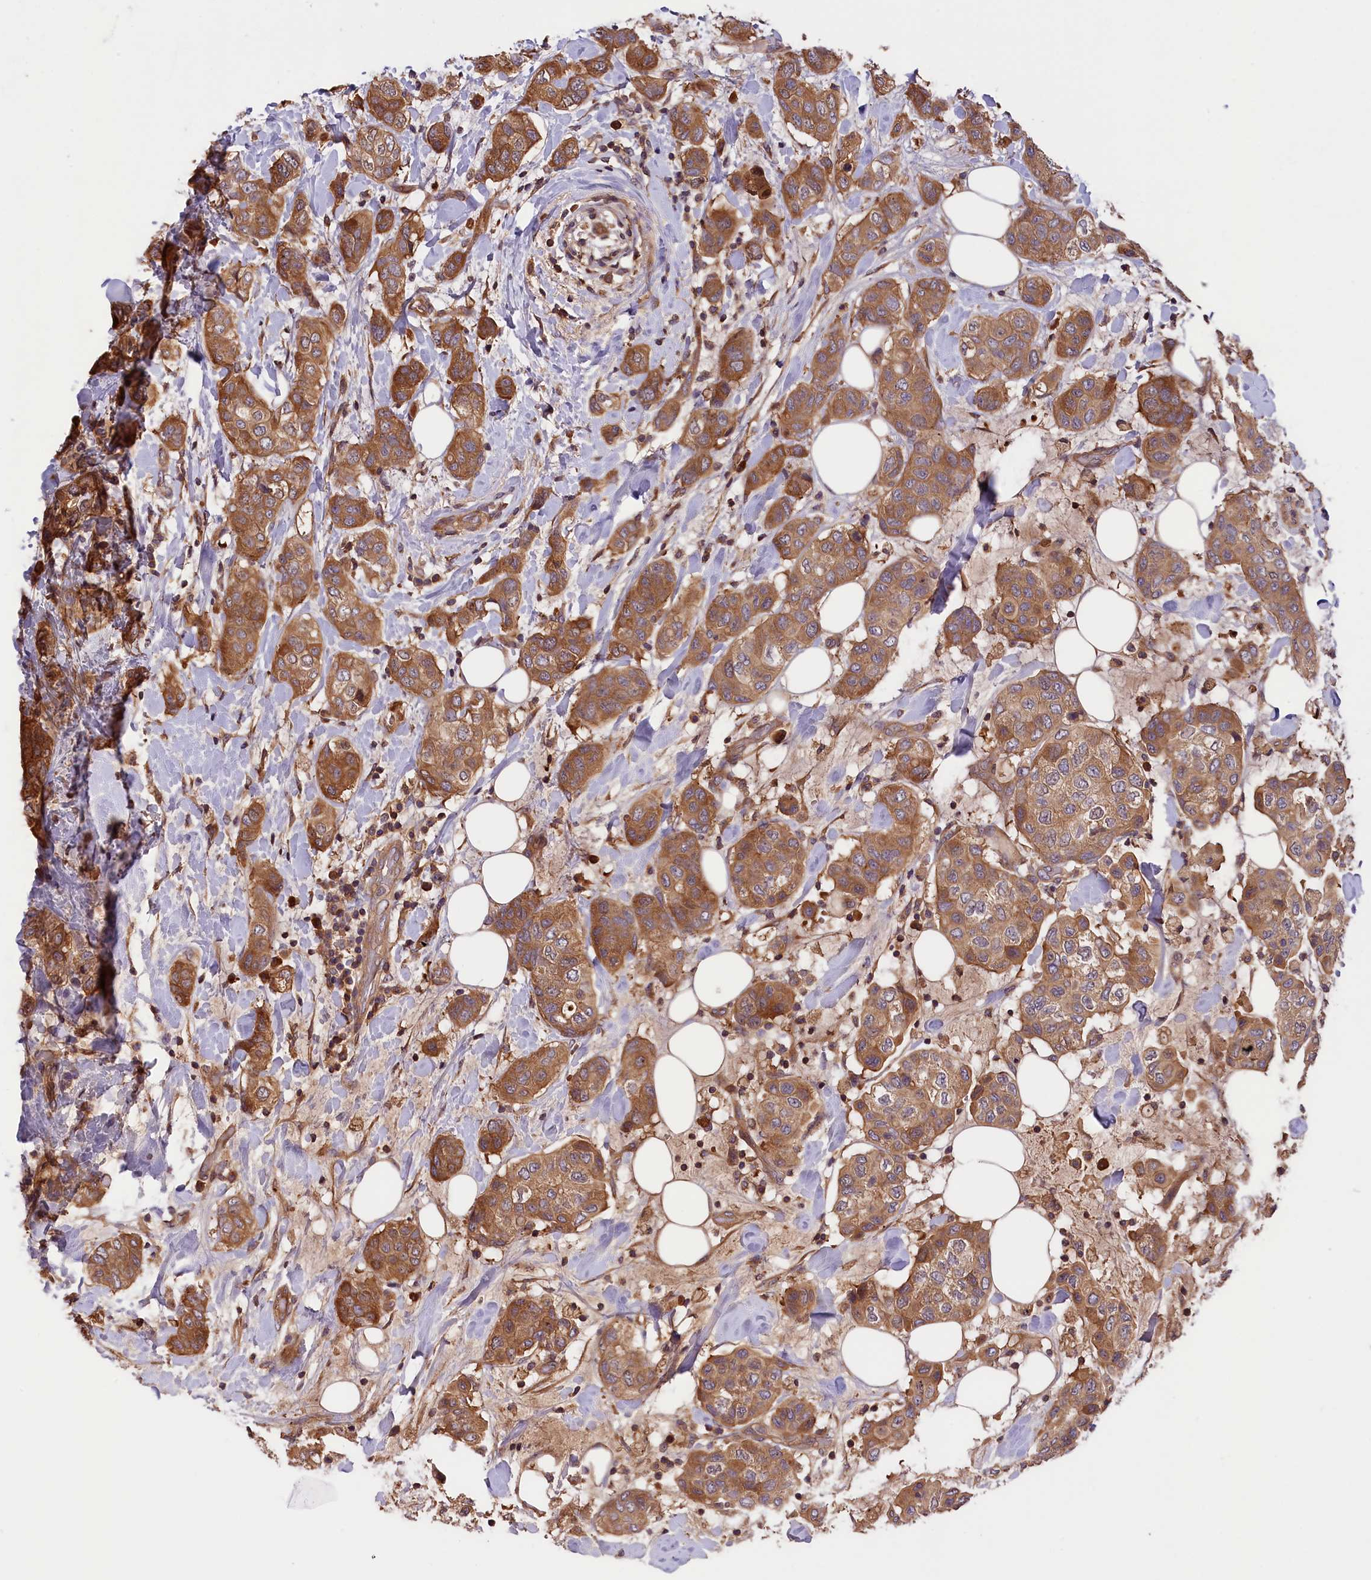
{"staining": {"intensity": "moderate", "quantity": ">75%", "location": "cytoplasmic/membranous"}, "tissue": "breast cancer", "cell_type": "Tumor cells", "image_type": "cancer", "snomed": [{"axis": "morphology", "description": "Lobular carcinoma"}, {"axis": "topography", "description": "Breast"}], "caption": "Tumor cells exhibit medium levels of moderate cytoplasmic/membranous staining in approximately >75% of cells in human lobular carcinoma (breast). (DAB (3,3'-diaminobenzidine) IHC, brown staining for protein, blue staining for nuclei).", "gene": "SETD6", "patient": {"sex": "female", "age": 51}}